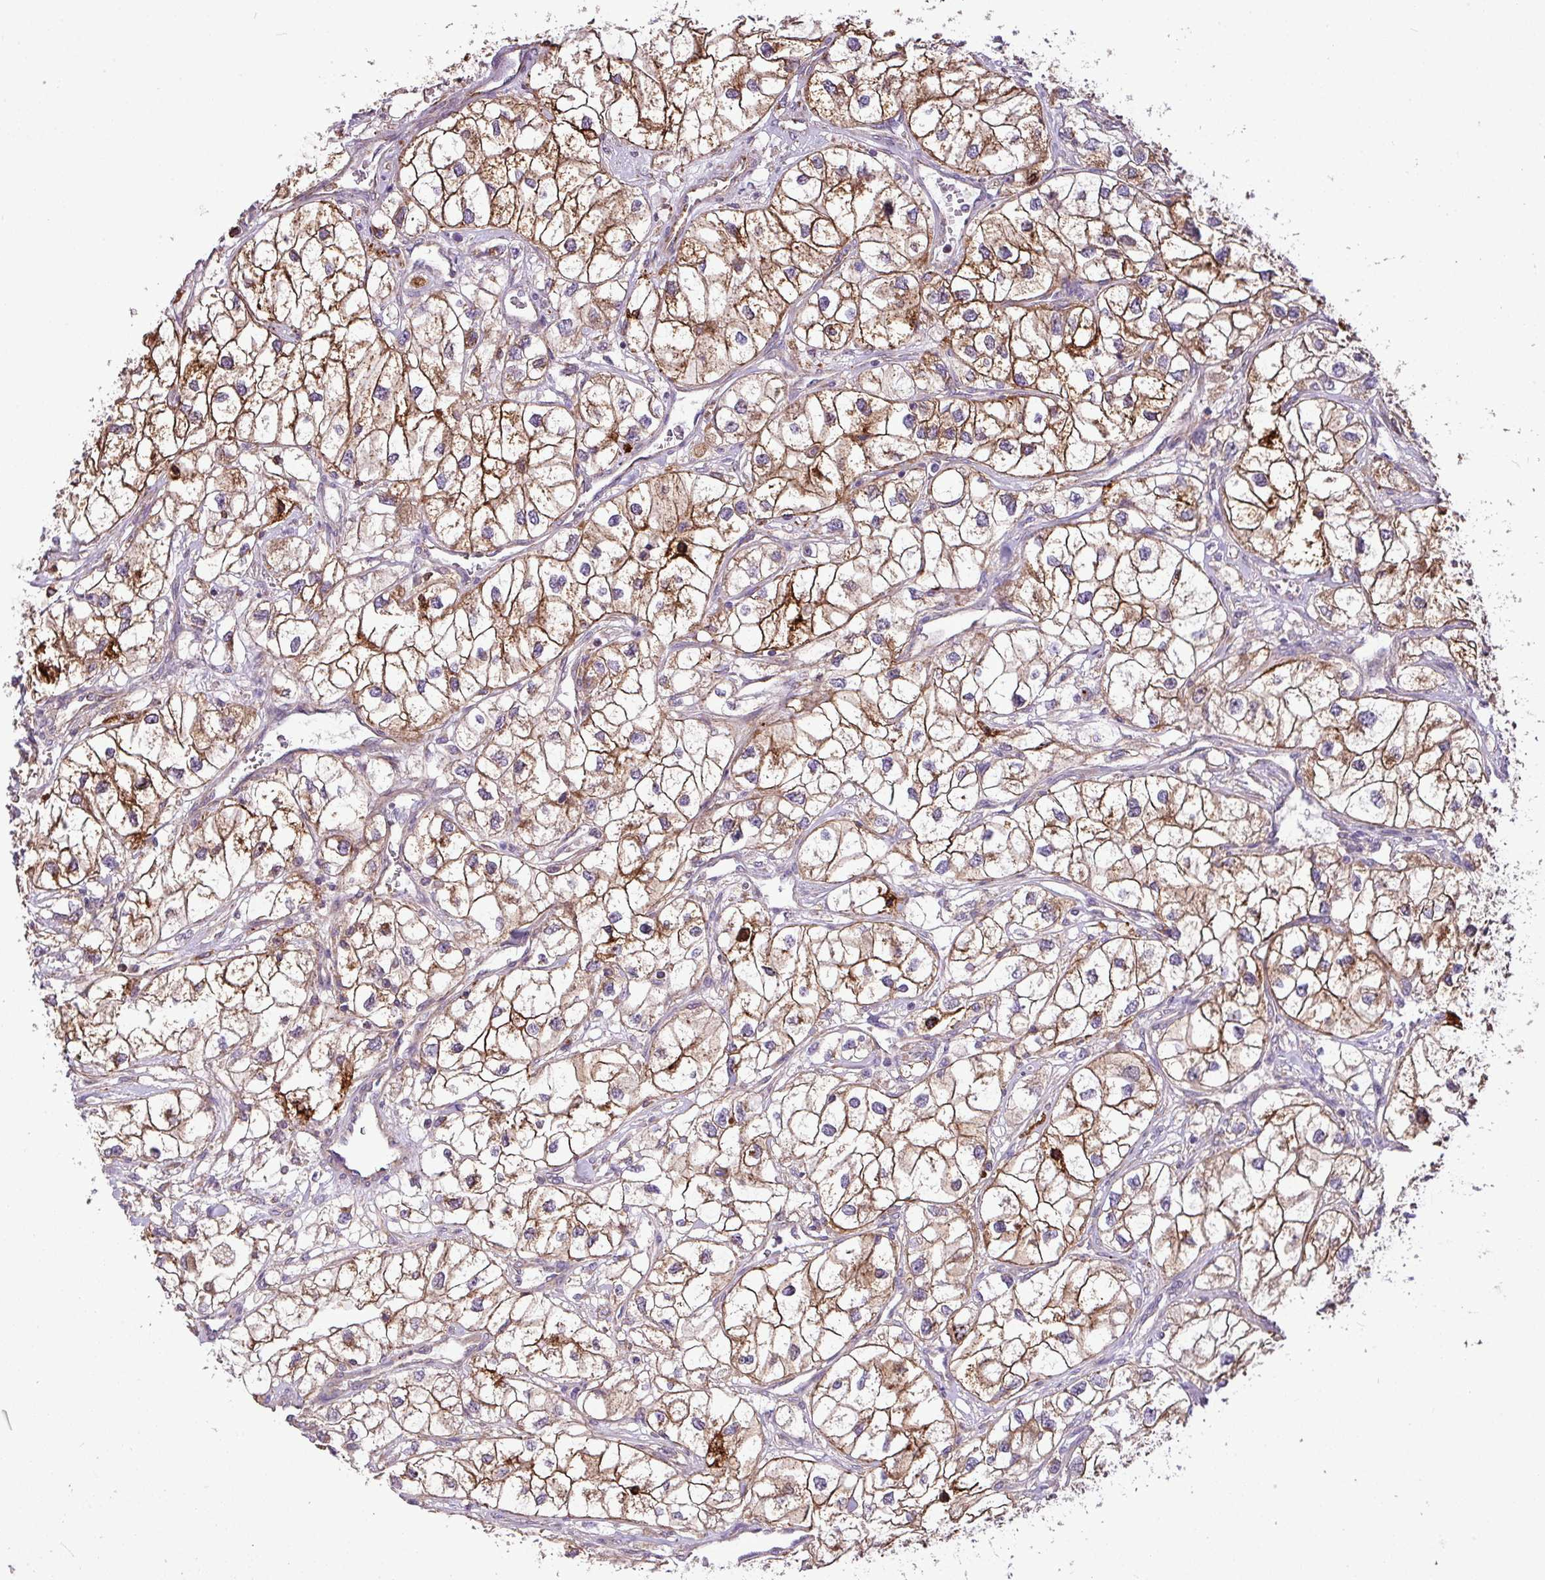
{"staining": {"intensity": "strong", "quantity": "25%-75%", "location": "cytoplasmic/membranous"}, "tissue": "renal cancer", "cell_type": "Tumor cells", "image_type": "cancer", "snomed": [{"axis": "morphology", "description": "Adenocarcinoma, NOS"}, {"axis": "topography", "description": "Kidney"}], "caption": "Renal cancer (adenocarcinoma) stained with a brown dye displays strong cytoplasmic/membranous positive staining in approximately 25%-75% of tumor cells.", "gene": "XIAP", "patient": {"sex": "male", "age": 59}}